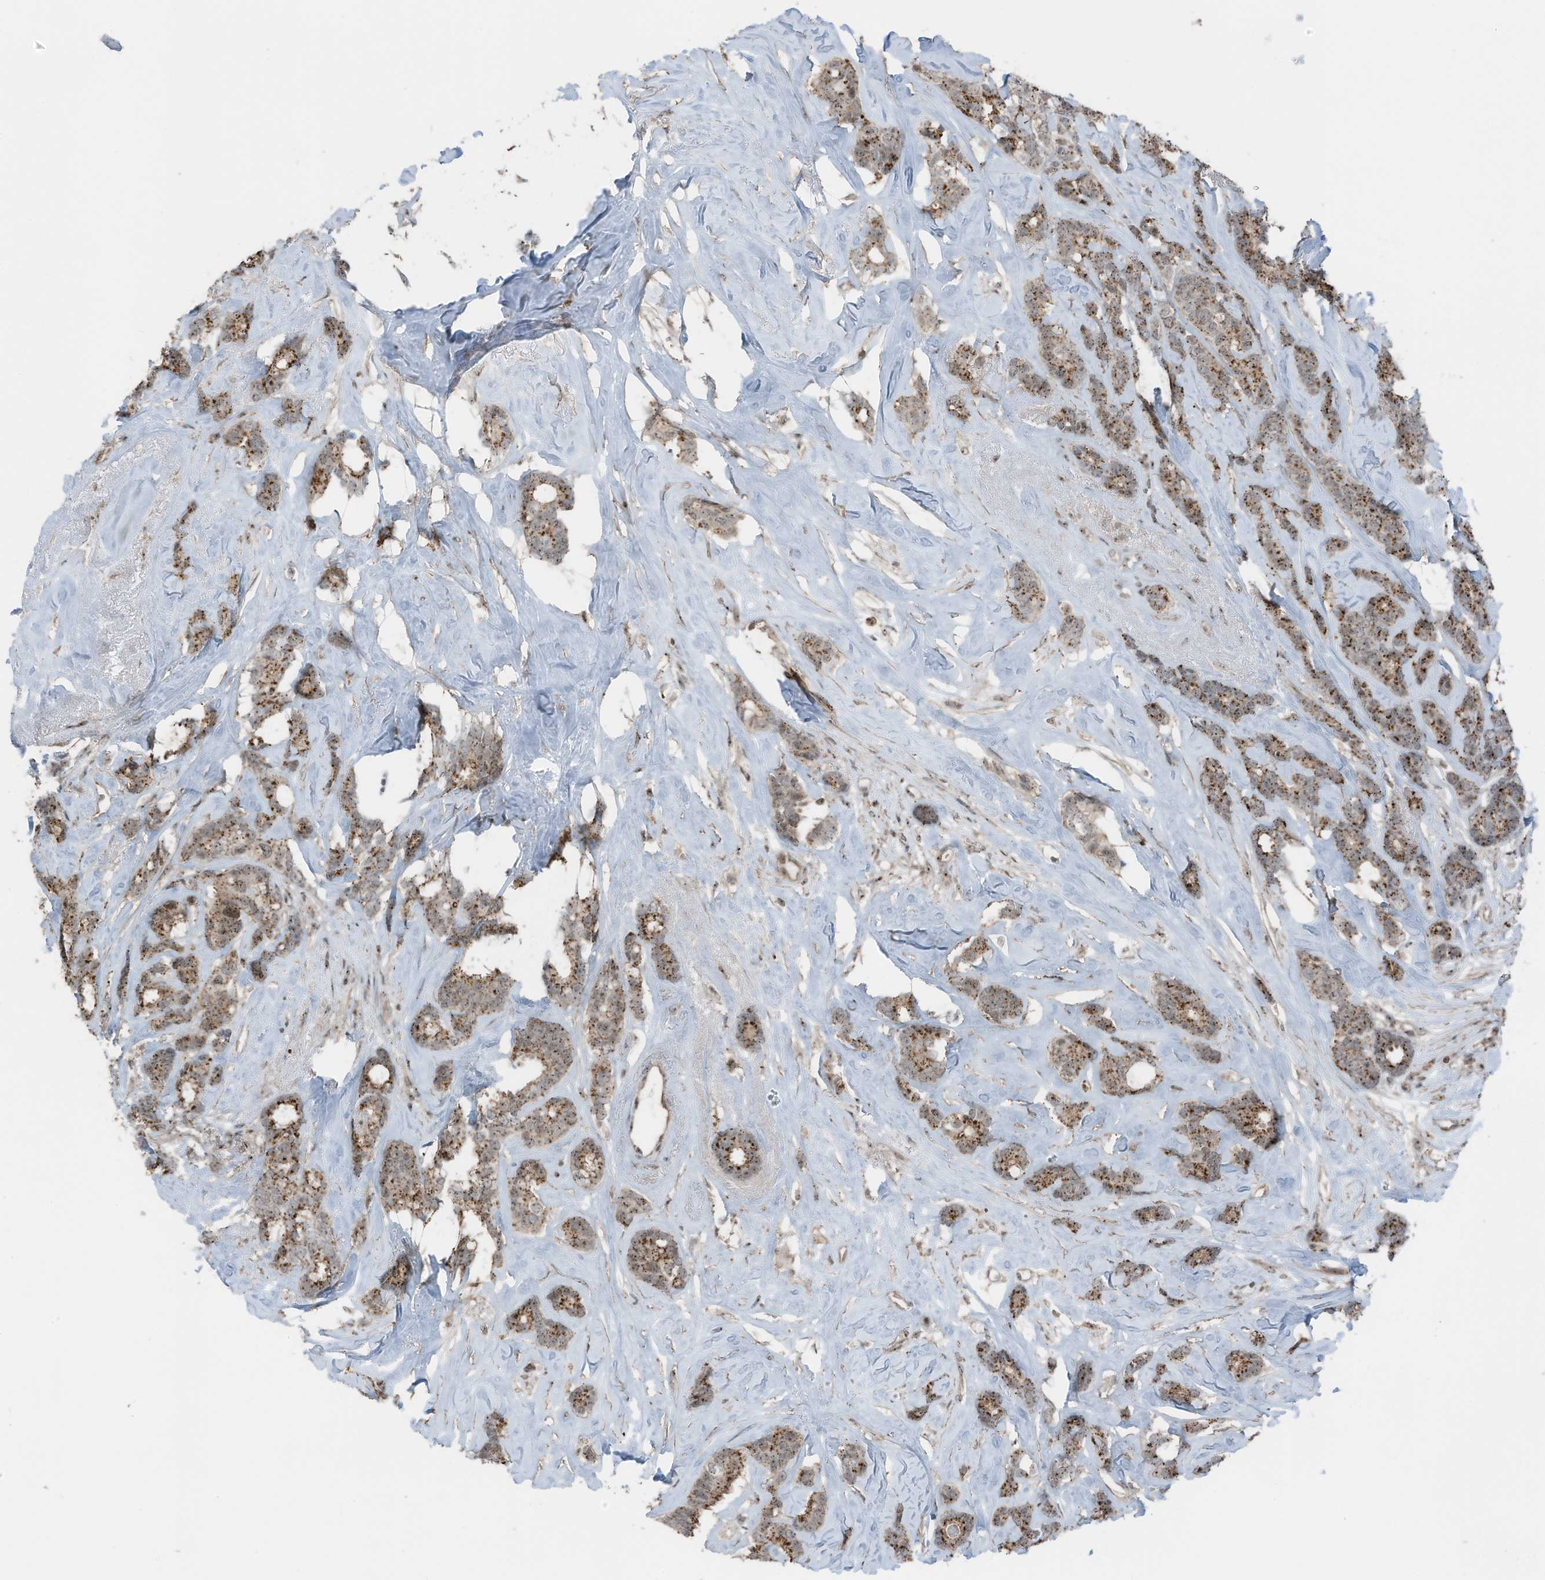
{"staining": {"intensity": "moderate", "quantity": ">75%", "location": "cytoplasmic/membranous,nuclear"}, "tissue": "breast cancer", "cell_type": "Tumor cells", "image_type": "cancer", "snomed": [{"axis": "morphology", "description": "Duct carcinoma"}, {"axis": "topography", "description": "Breast"}], "caption": "Protein analysis of infiltrating ductal carcinoma (breast) tissue displays moderate cytoplasmic/membranous and nuclear expression in about >75% of tumor cells. (Brightfield microscopy of DAB IHC at high magnification).", "gene": "UTP3", "patient": {"sex": "female", "age": 87}}